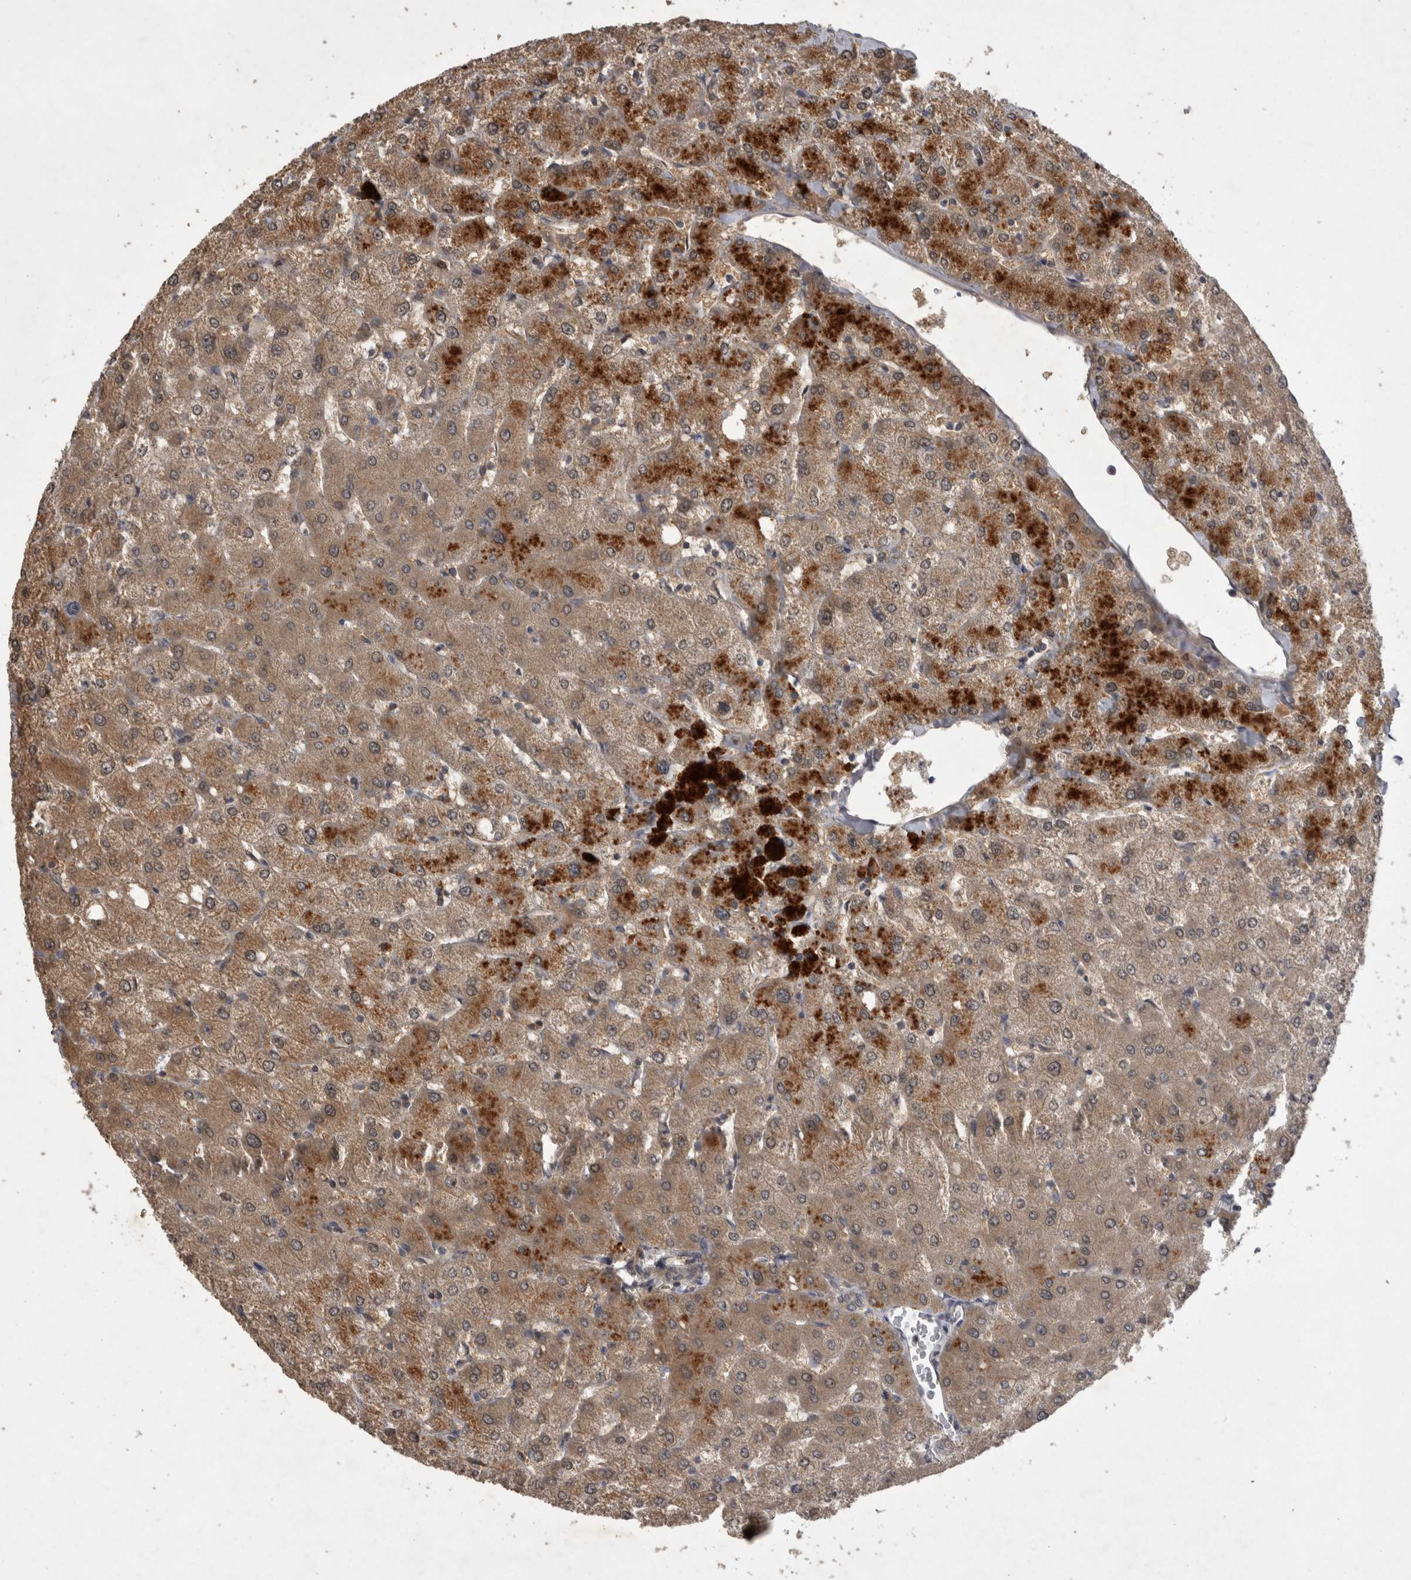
{"staining": {"intensity": "weak", "quantity": "<25%", "location": "cytoplasmic/membranous"}, "tissue": "liver", "cell_type": "Cholangiocytes", "image_type": "normal", "snomed": [{"axis": "morphology", "description": "Normal tissue, NOS"}, {"axis": "topography", "description": "Liver"}], "caption": "Human liver stained for a protein using IHC demonstrates no staining in cholangiocytes.", "gene": "ZNF114", "patient": {"sex": "female", "age": 54}}